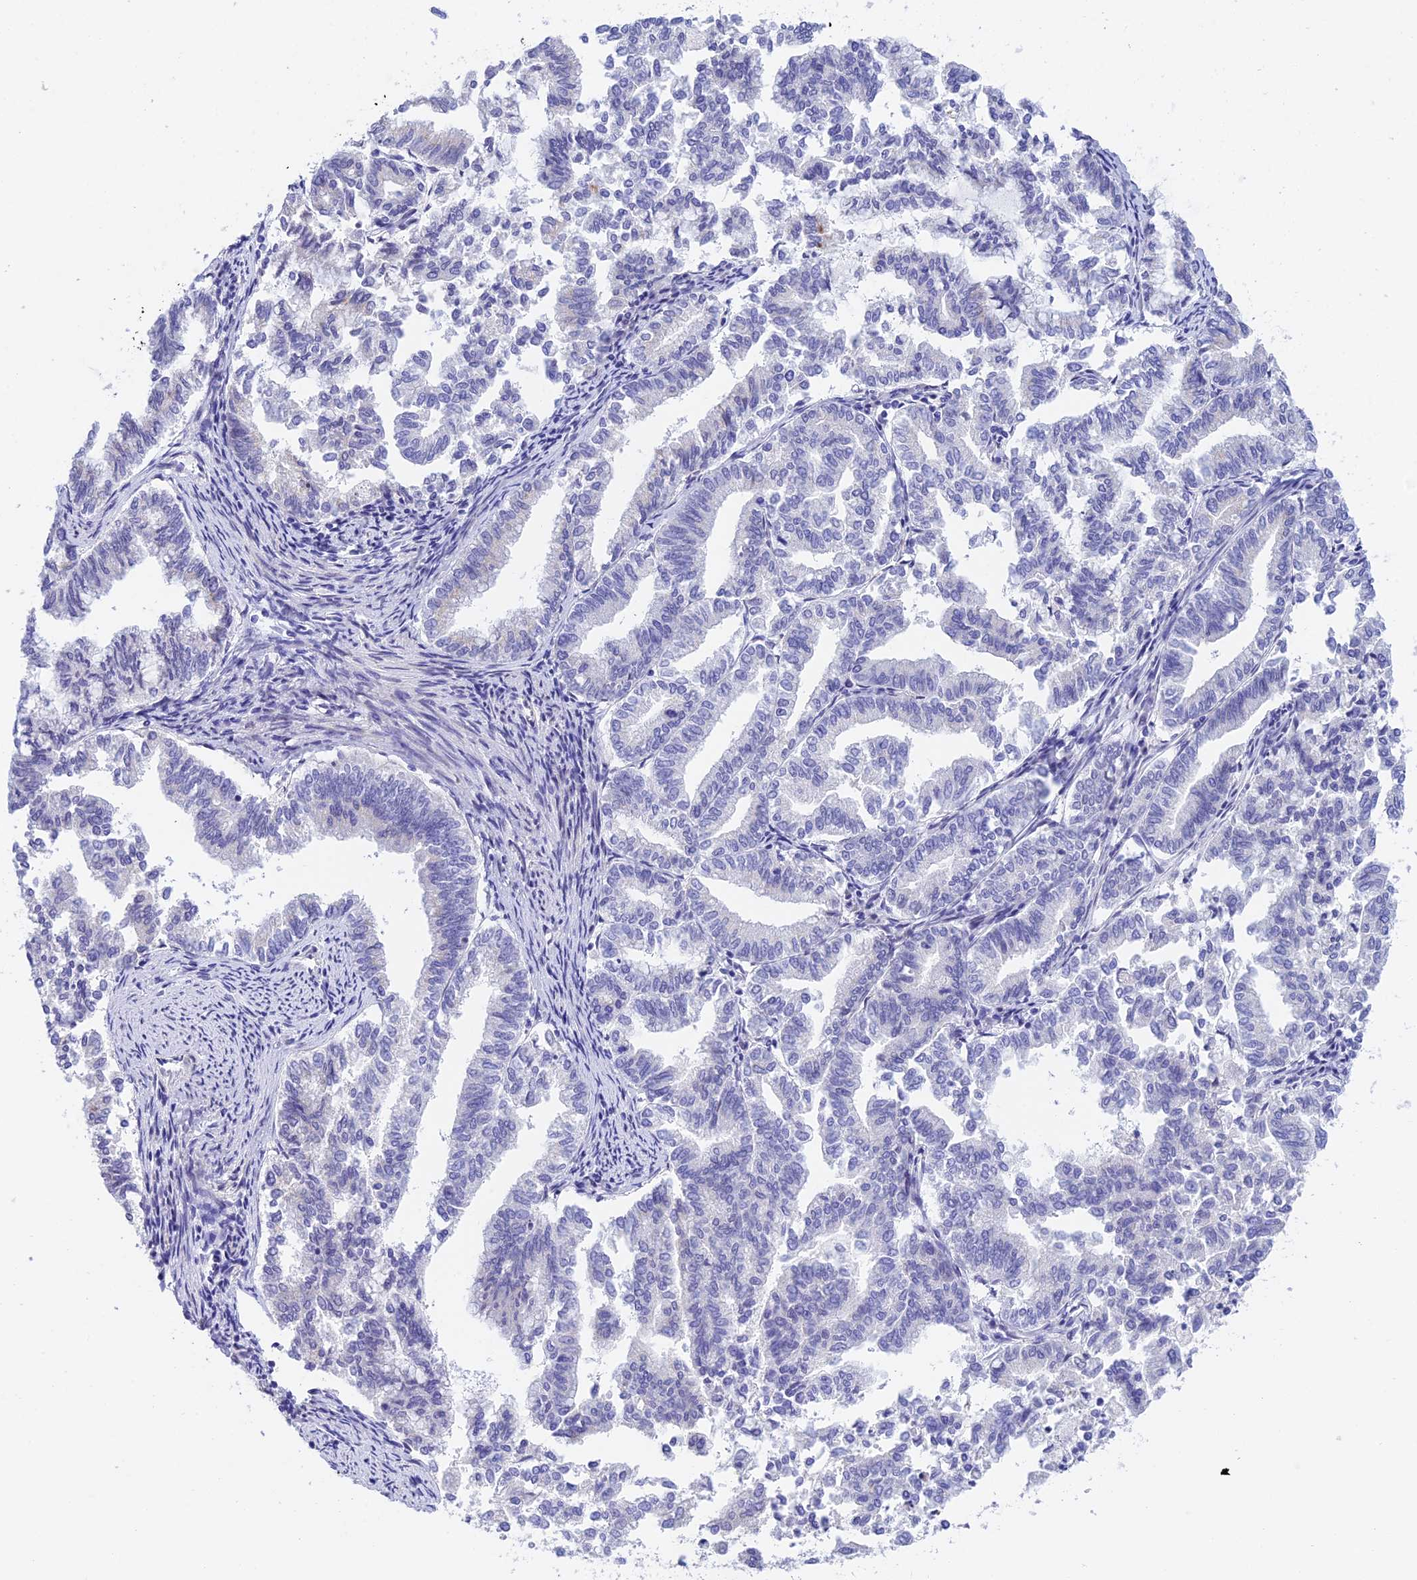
{"staining": {"intensity": "negative", "quantity": "none", "location": "none"}, "tissue": "endometrial cancer", "cell_type": "Tumor cells", "image_type": "cancer", "snomed": [{"axis": "morphology", "description": "Adenocarcinoma, NOS"}, {"axis": "topography", "description": "Endometrium"}], "caption": "The histopathology image exhibits no significant positivity in tumor cells of endometrial adenocarcinoma.", "gene": "C17orf67", "patient": {"sex": "female", "age": 79}}